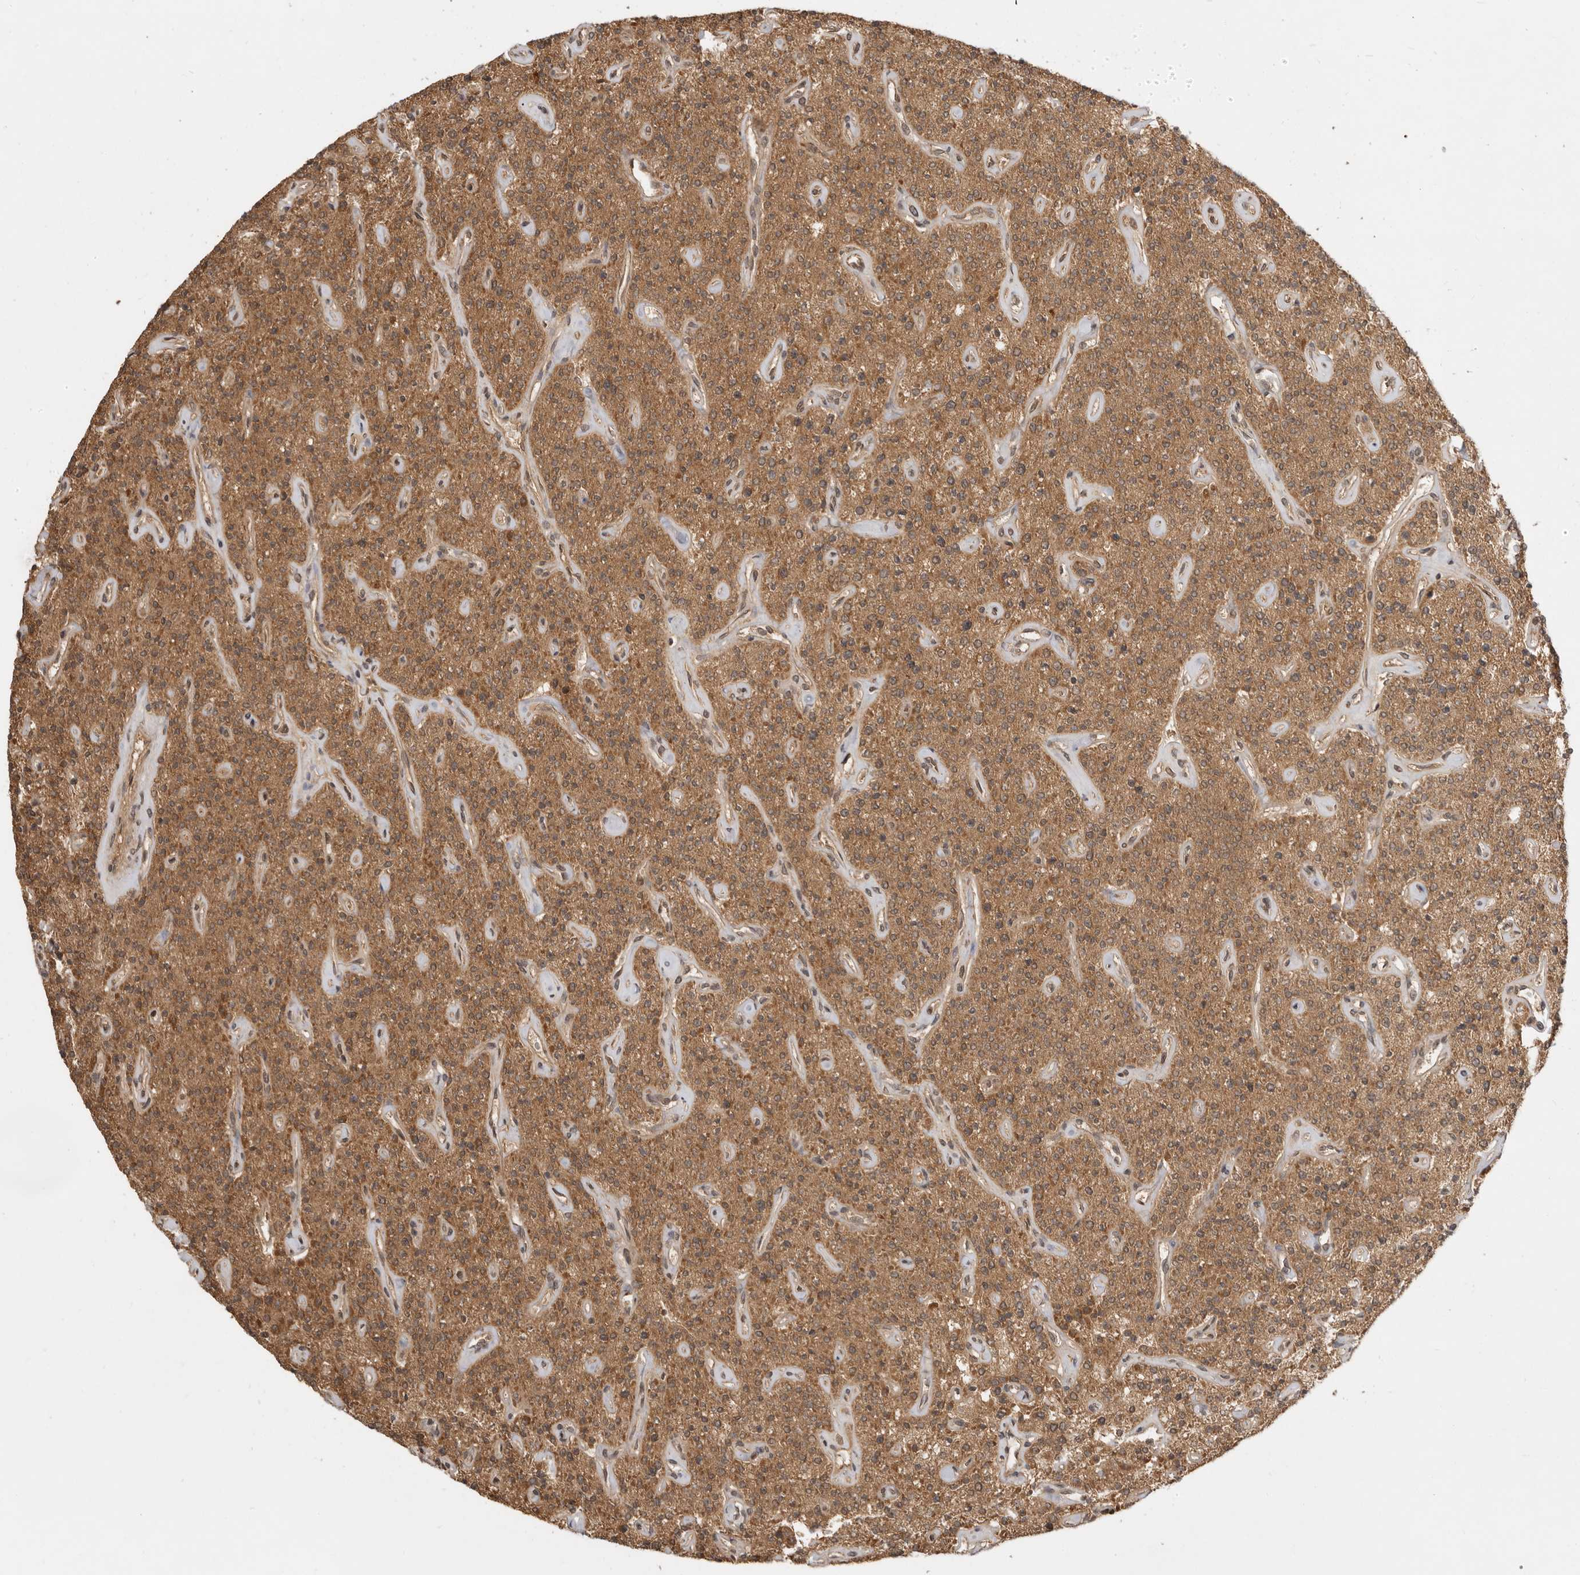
{"staining": {"intensity": "strong", "quantity": ">75%", "location": "cytoplasmic/membranous,nuclear"}, "tissue": "parathyroid gland", "cell_type": "Glandular cells", "image_type": "normal", "snomed": [{"axis": "morphology", "description": "Normal tissue, NOS"}, {"axis": "topography", "description": "Parathyroid gland"}], "caption": "Glandular cells demonstrate high levels of strong cytoplasmic/membranous,nuclear staining in approximately >75% of cells in unremarkable parathyroid gland. (brown staining indicates protein expression, while blue staining denotes nuclei).", "gene": "ADPRS", "patient": {"sex": "male", "age": 46}}